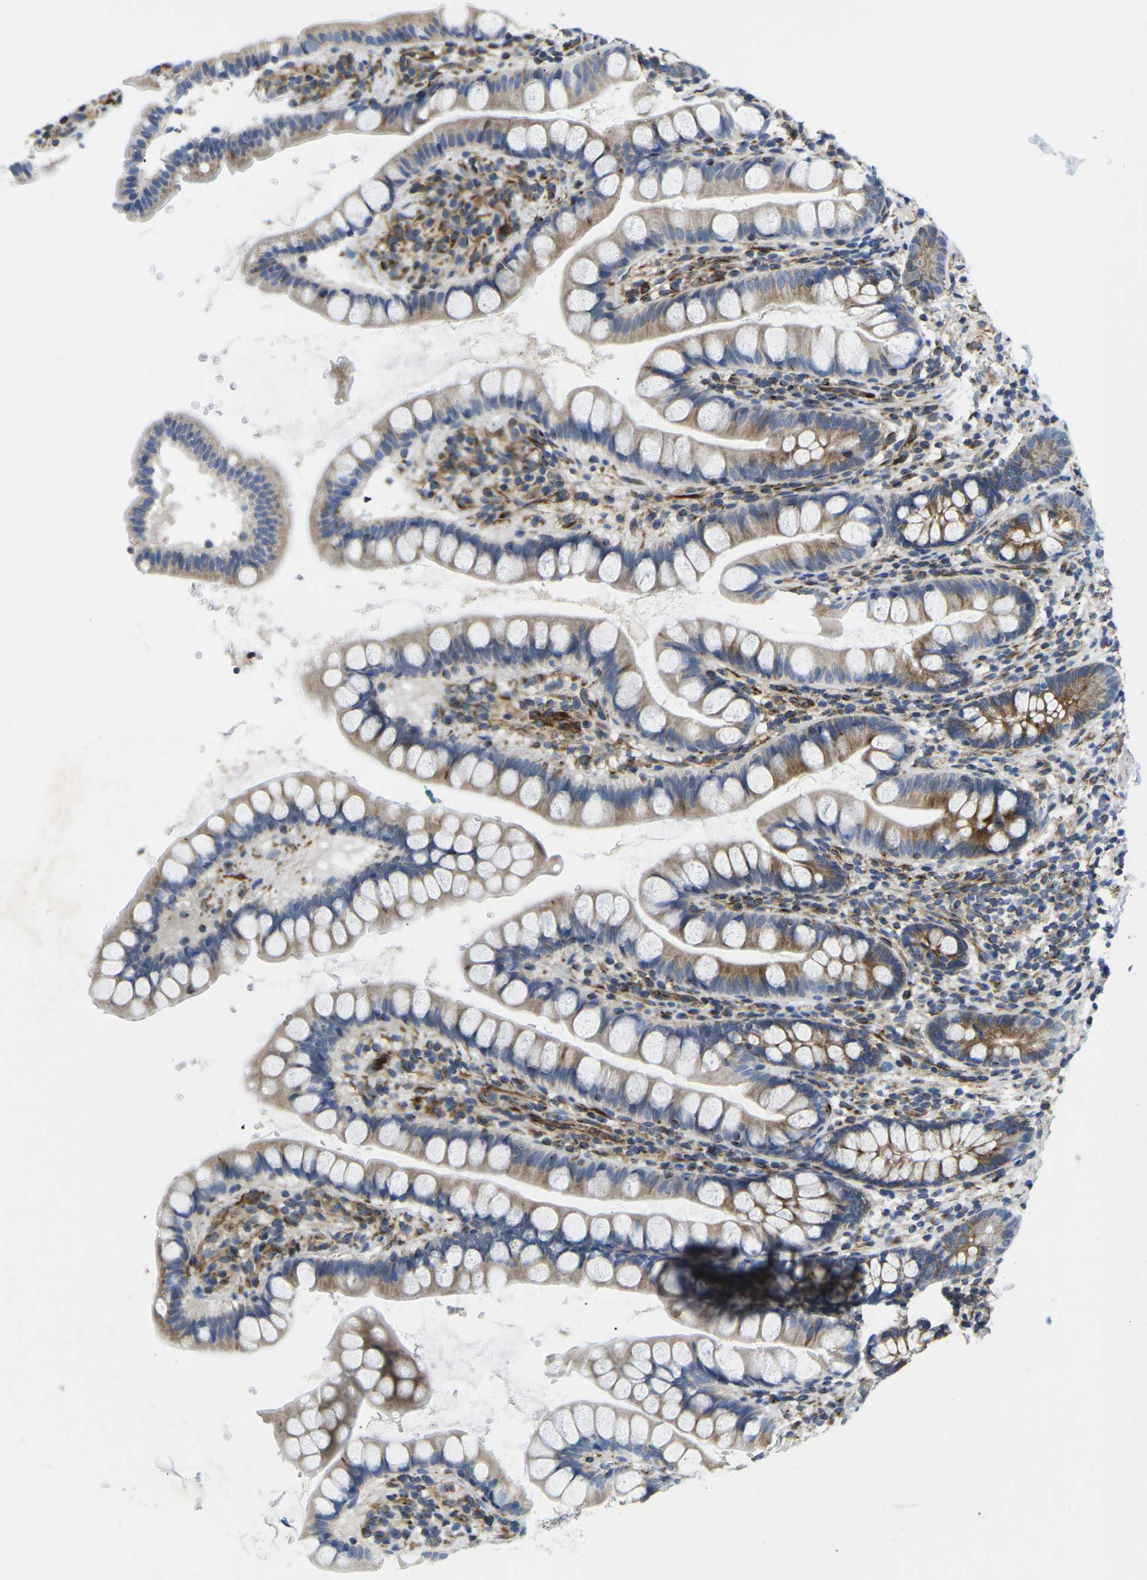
{"staining": {"intensity": "moderate", "quantity": "25%-75%", "location": "cytoplasmic/membranous"}, "tissue": "small intestine", "cell_type": "Glandular cells", "image_type": "normal", "snomed": [{"axis": "morphology", "description": "Normal tissue, NOS"}, {"axis": "topography", "description": "Small intestine"}], "caption": "DAB immunohistochemical staining of benign small intestine displays moderate cytoplasmic/membranous protein positivity in about 25%-75% of glandular cells. (IHC, brightfield microscopy, high magnification).", "gene": "TMEFF2", "patient": {"sex": "female", "age": 84}}